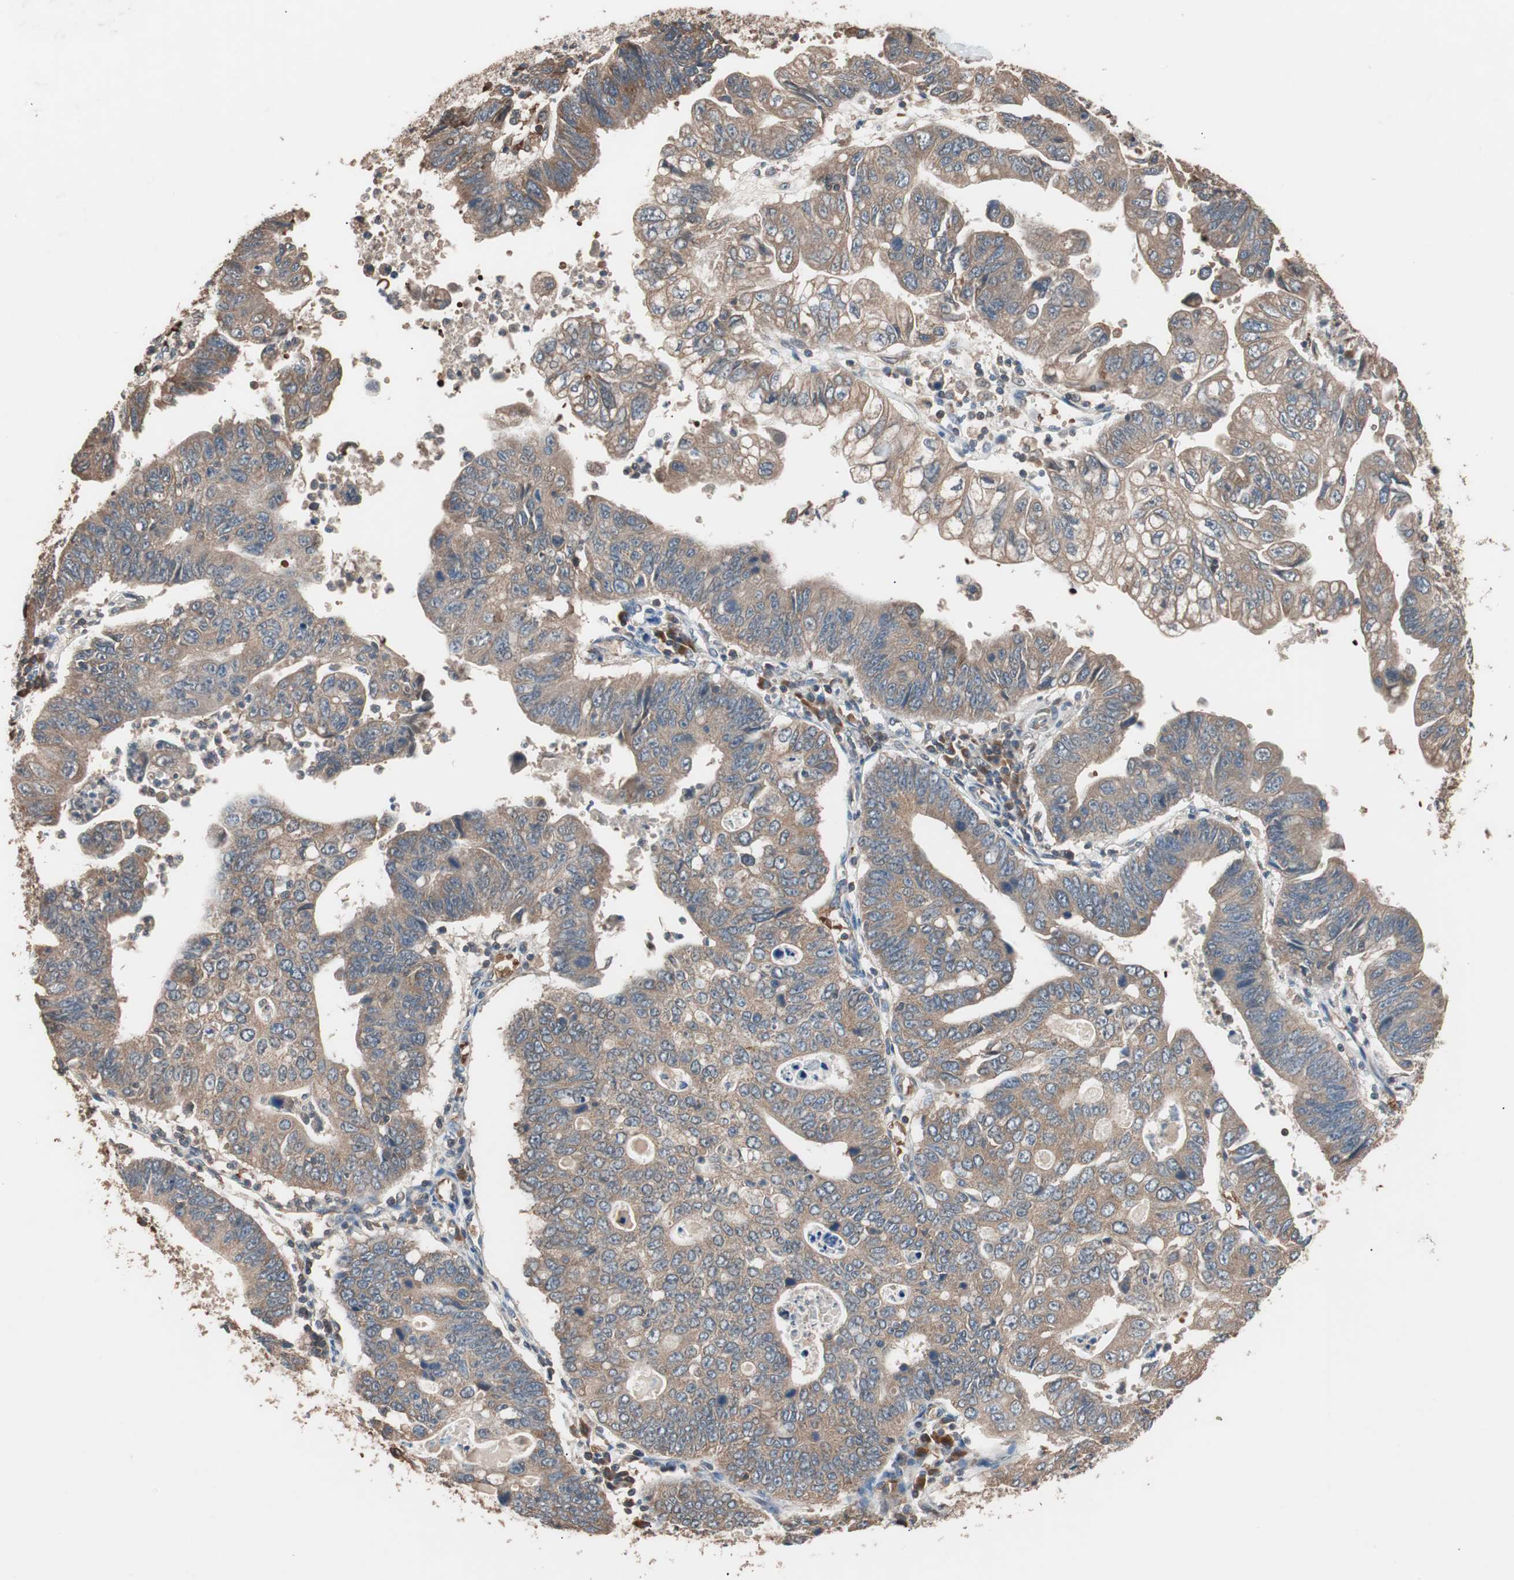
{"staining": {"intensity": "moderate", "quantity": ">75%", "location": "cytoplasmic/membranous"}, "tissue": "stomach cancer", "cell_type": "Tumor cells", "image_type": "cancer", "snomed": [{"axis": "morphology", "description": "Adenocarcinoma, NOS"}, {"axis": "topography", "description": "Stomach"}], "caption": "IHC of stomach adenocarcinoma shows medium levels of moderate cytoplasmic/membranous staining in about >75% of tumor cells.", "gene": "GLYCTK", "patient": {"sex": "male", "age": 59}}